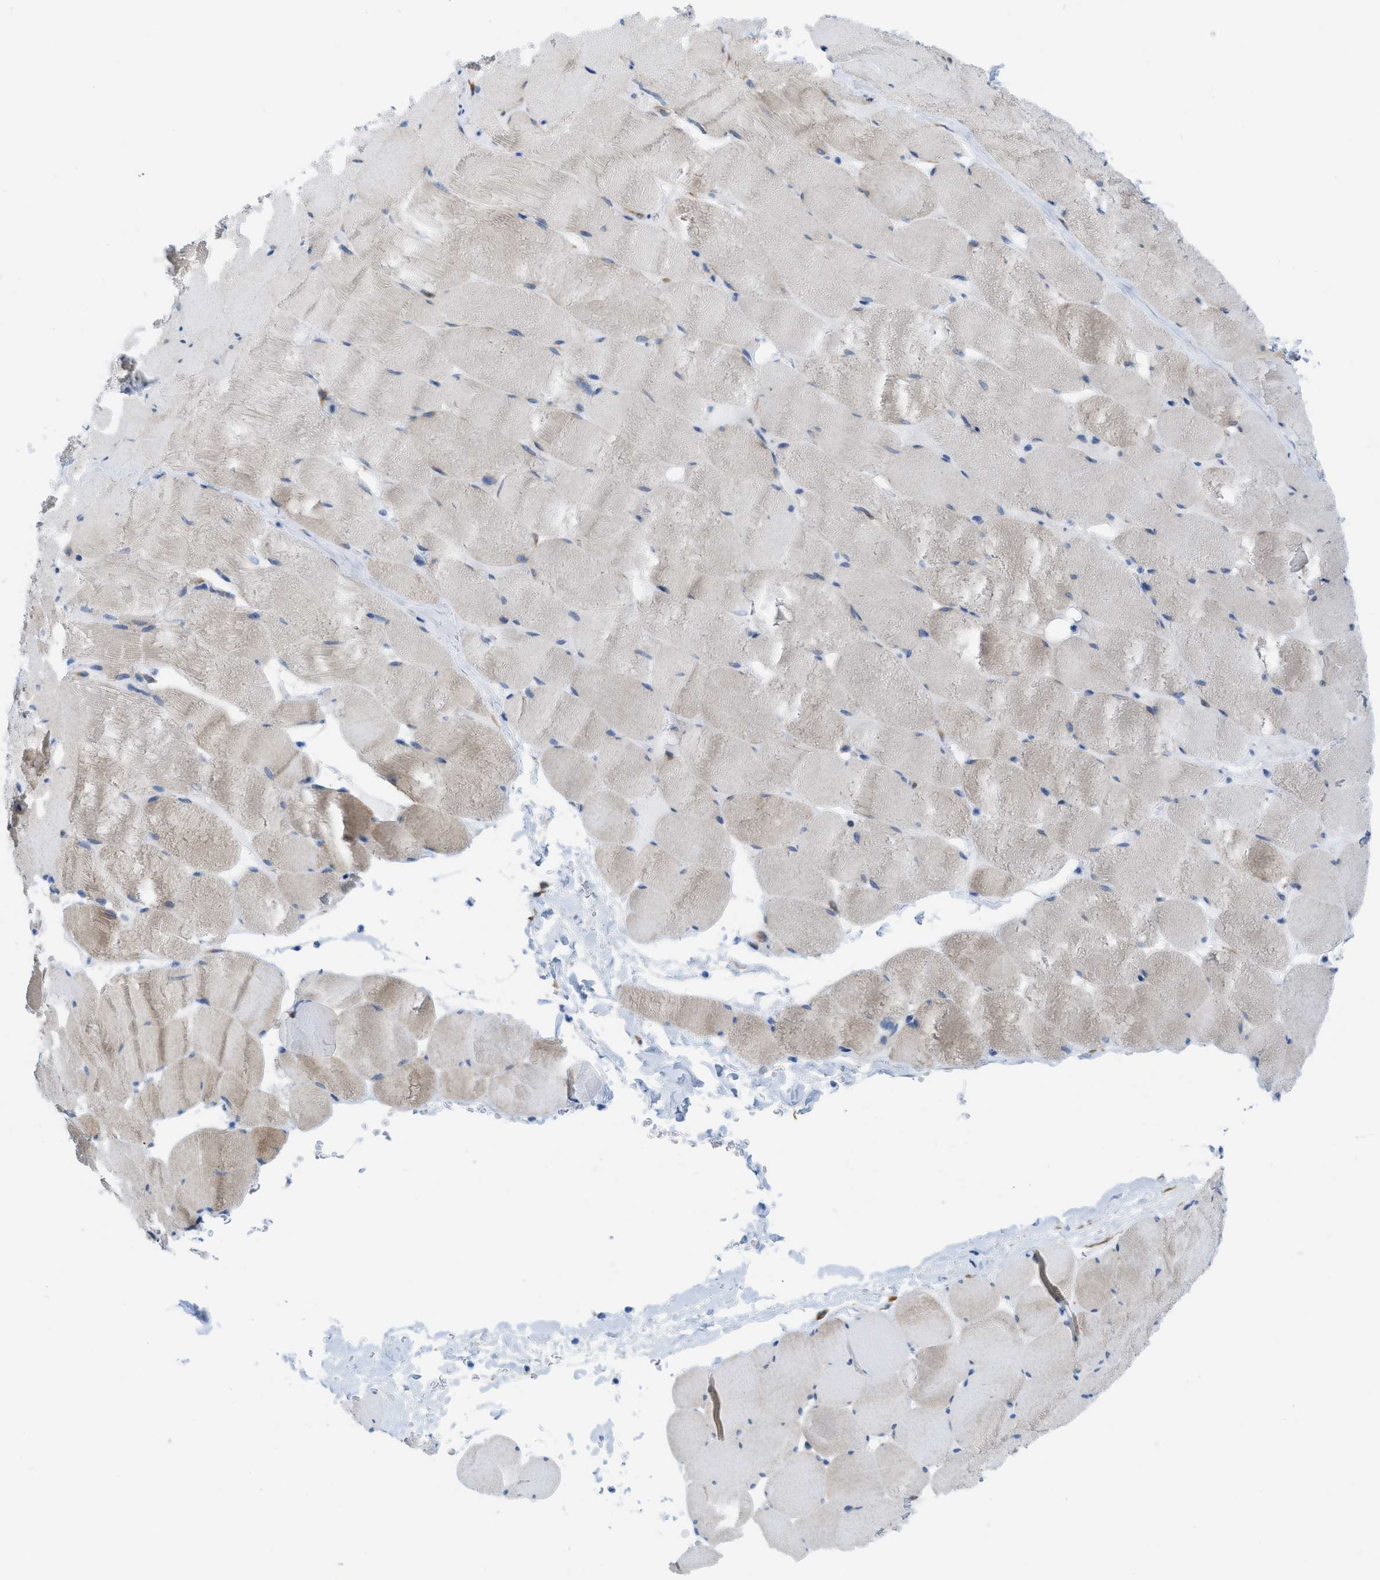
{"staining": {"intensity": "weak", "quantity": "<25%", "location": "cytoplasmic/membranous"}, "tissue": "skeletal muscle", "cell_type": "Myocytes", "image_type": "normal", "snomed": [{"axis": "morphology", "description": "Normal tissue, NOS"}, {"axis": "topography", "description": "Skeletal muscle"}], "caption": "Immunohistochemistry of benign human skeletal muscle shows no positivity in myocytes.", "gene": "ASGR1", "patient": {"sex": "male", "age": 62}}